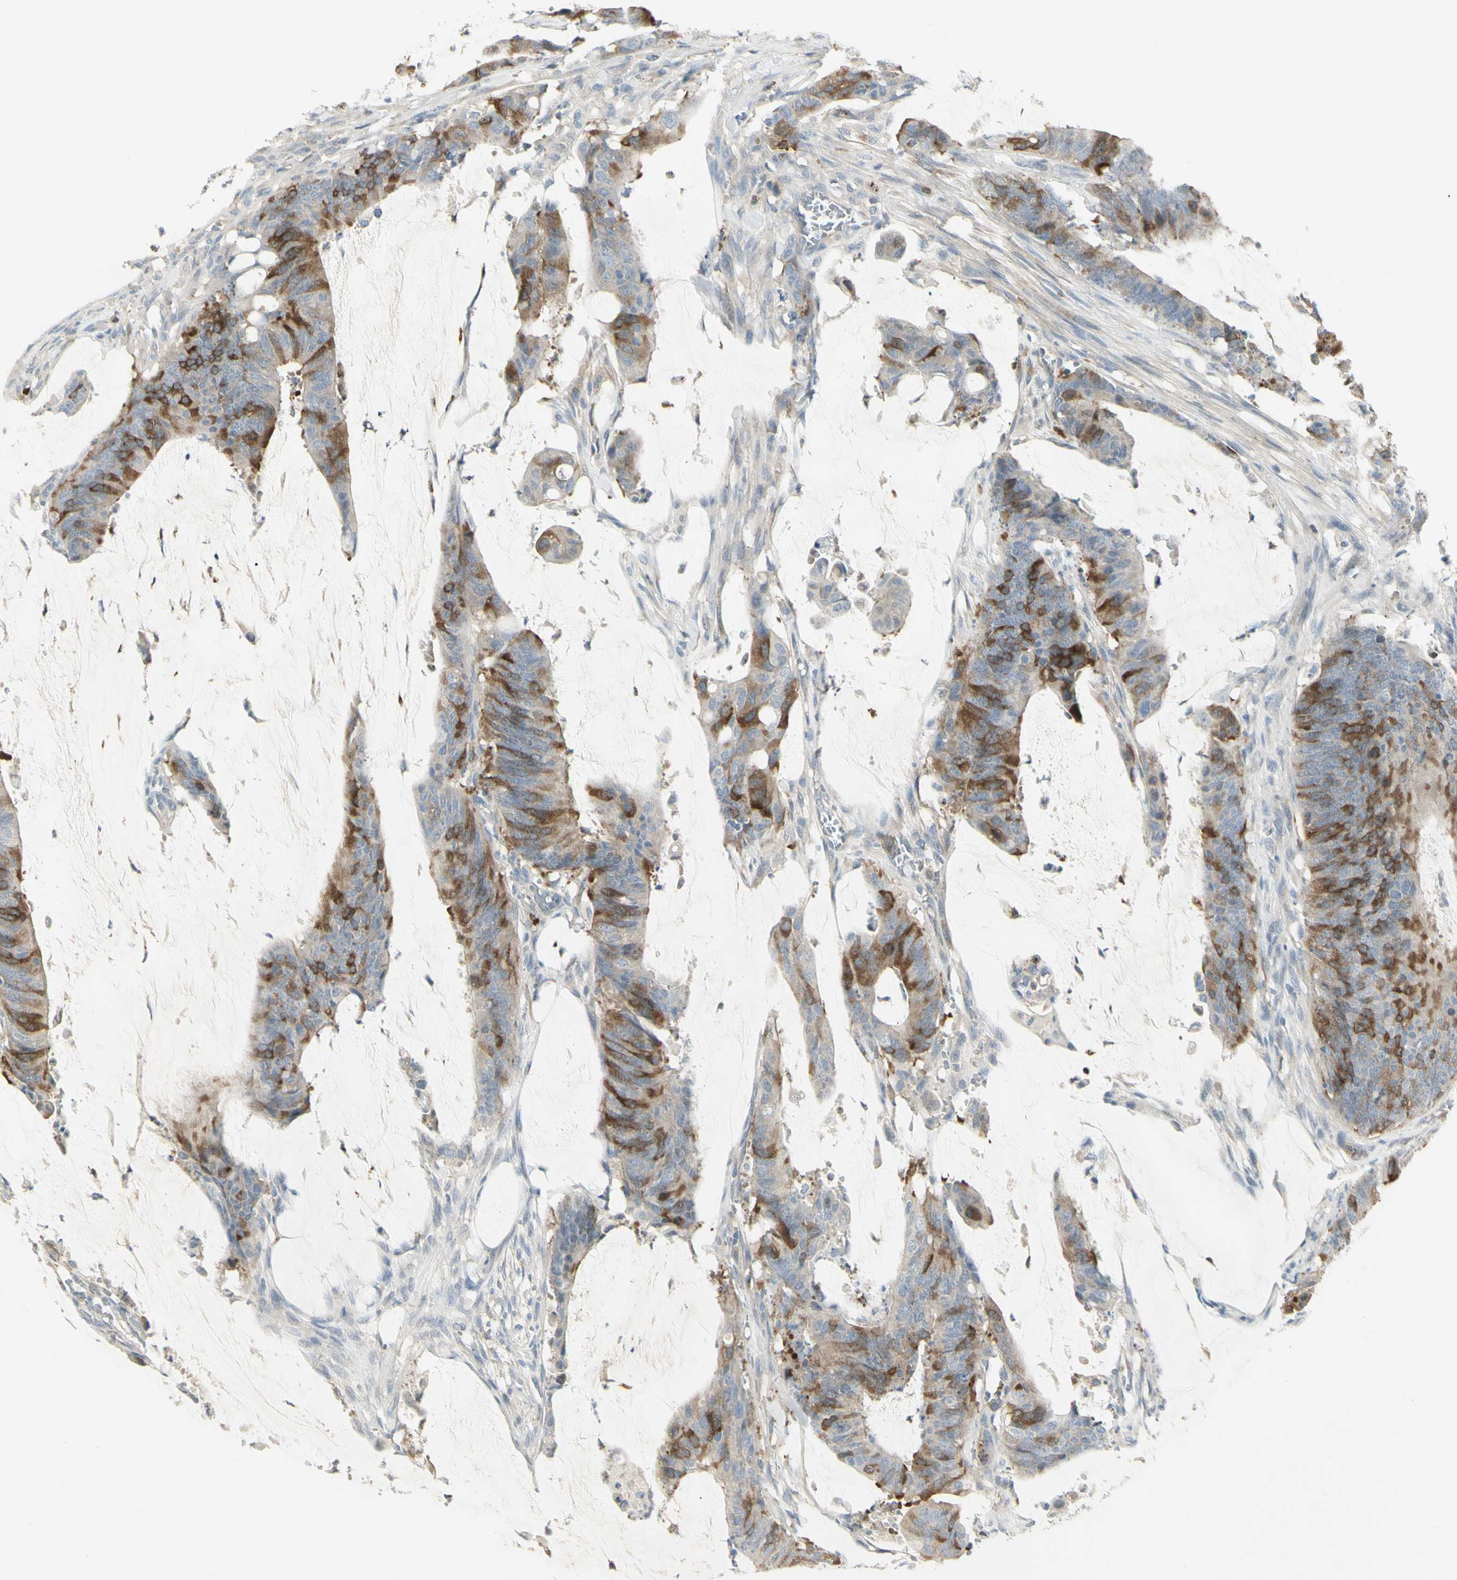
{"staining": {"intensity": "strong", "quantity": "25%-75%", "location": "cytoplasmic/membranous"}, "tissue": "colorectal cancer", "cell_type": "Tumor cells", "image_type": "cancer", "snomed": [{"axis": "morphology", "description": "Adenocarcinoma, NOS"}, {"axis": "topography", "description": "Rectum"}], "caption": "Tumor cells demonstrate strong cytoplasmic/membranous expression in approximately 25%-75% of cells in adenocarcinoma (colorectal).", "gene": "CCNB2", "patient": {"sex": "female", "age": 66}}